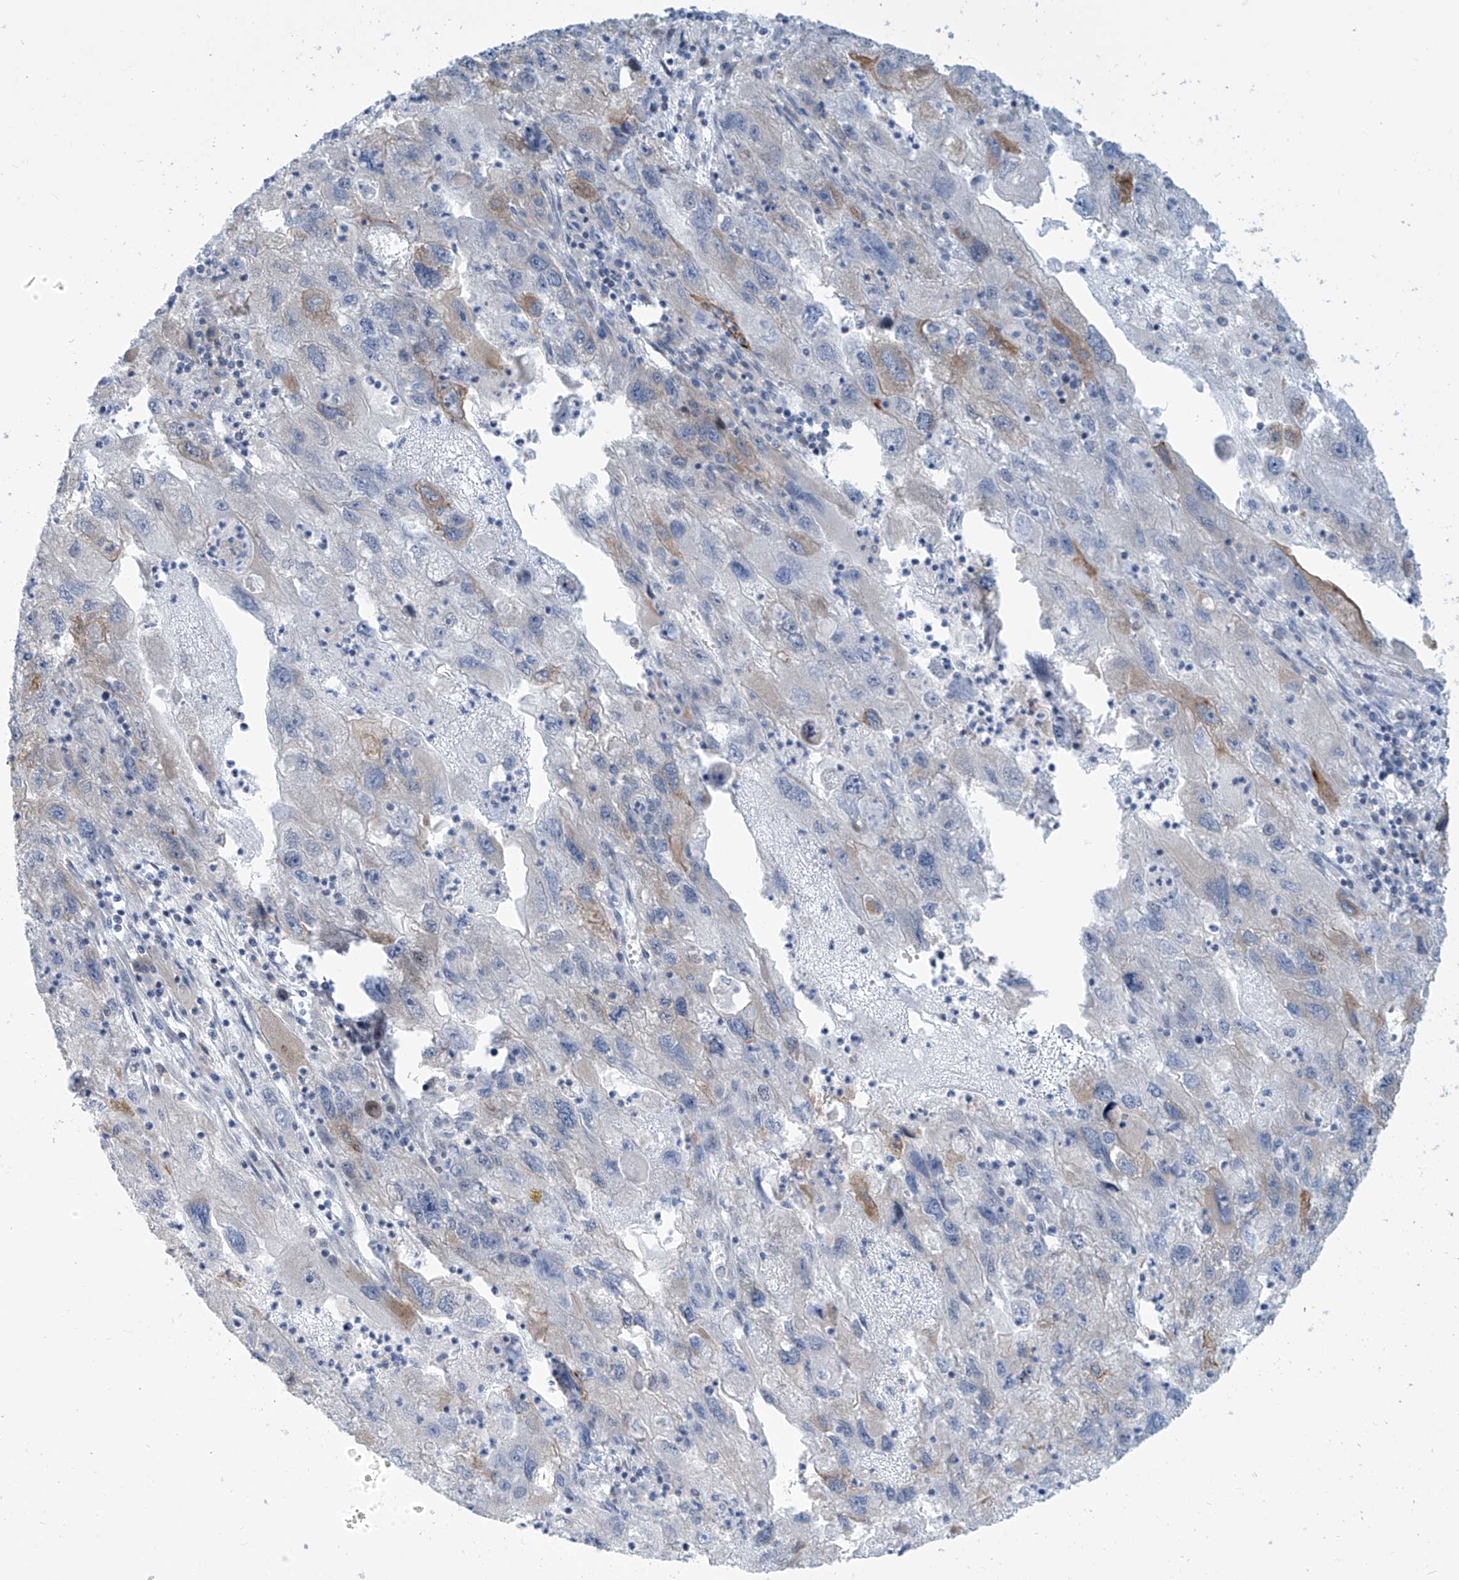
{"staining": {"intensity": "weak", "quantity": "<25%", "location": "cytoplasmic/membranous"}, "tissue": "endometrial cancer", "cell_type": "Tumor cells", "image_type": "cancer", "snomed": [{"axis": "morphology", "description": "Adenocarcinoma, NOS"}, {"axis": "topography", "description": "Endometrium"}], "caption": "Photomicrograph shows no significant protein staining in tumor cells of endometrial adenocarcinoma.", "gene": "LIN9", "patient": {"sex": "female", "age": 49}}